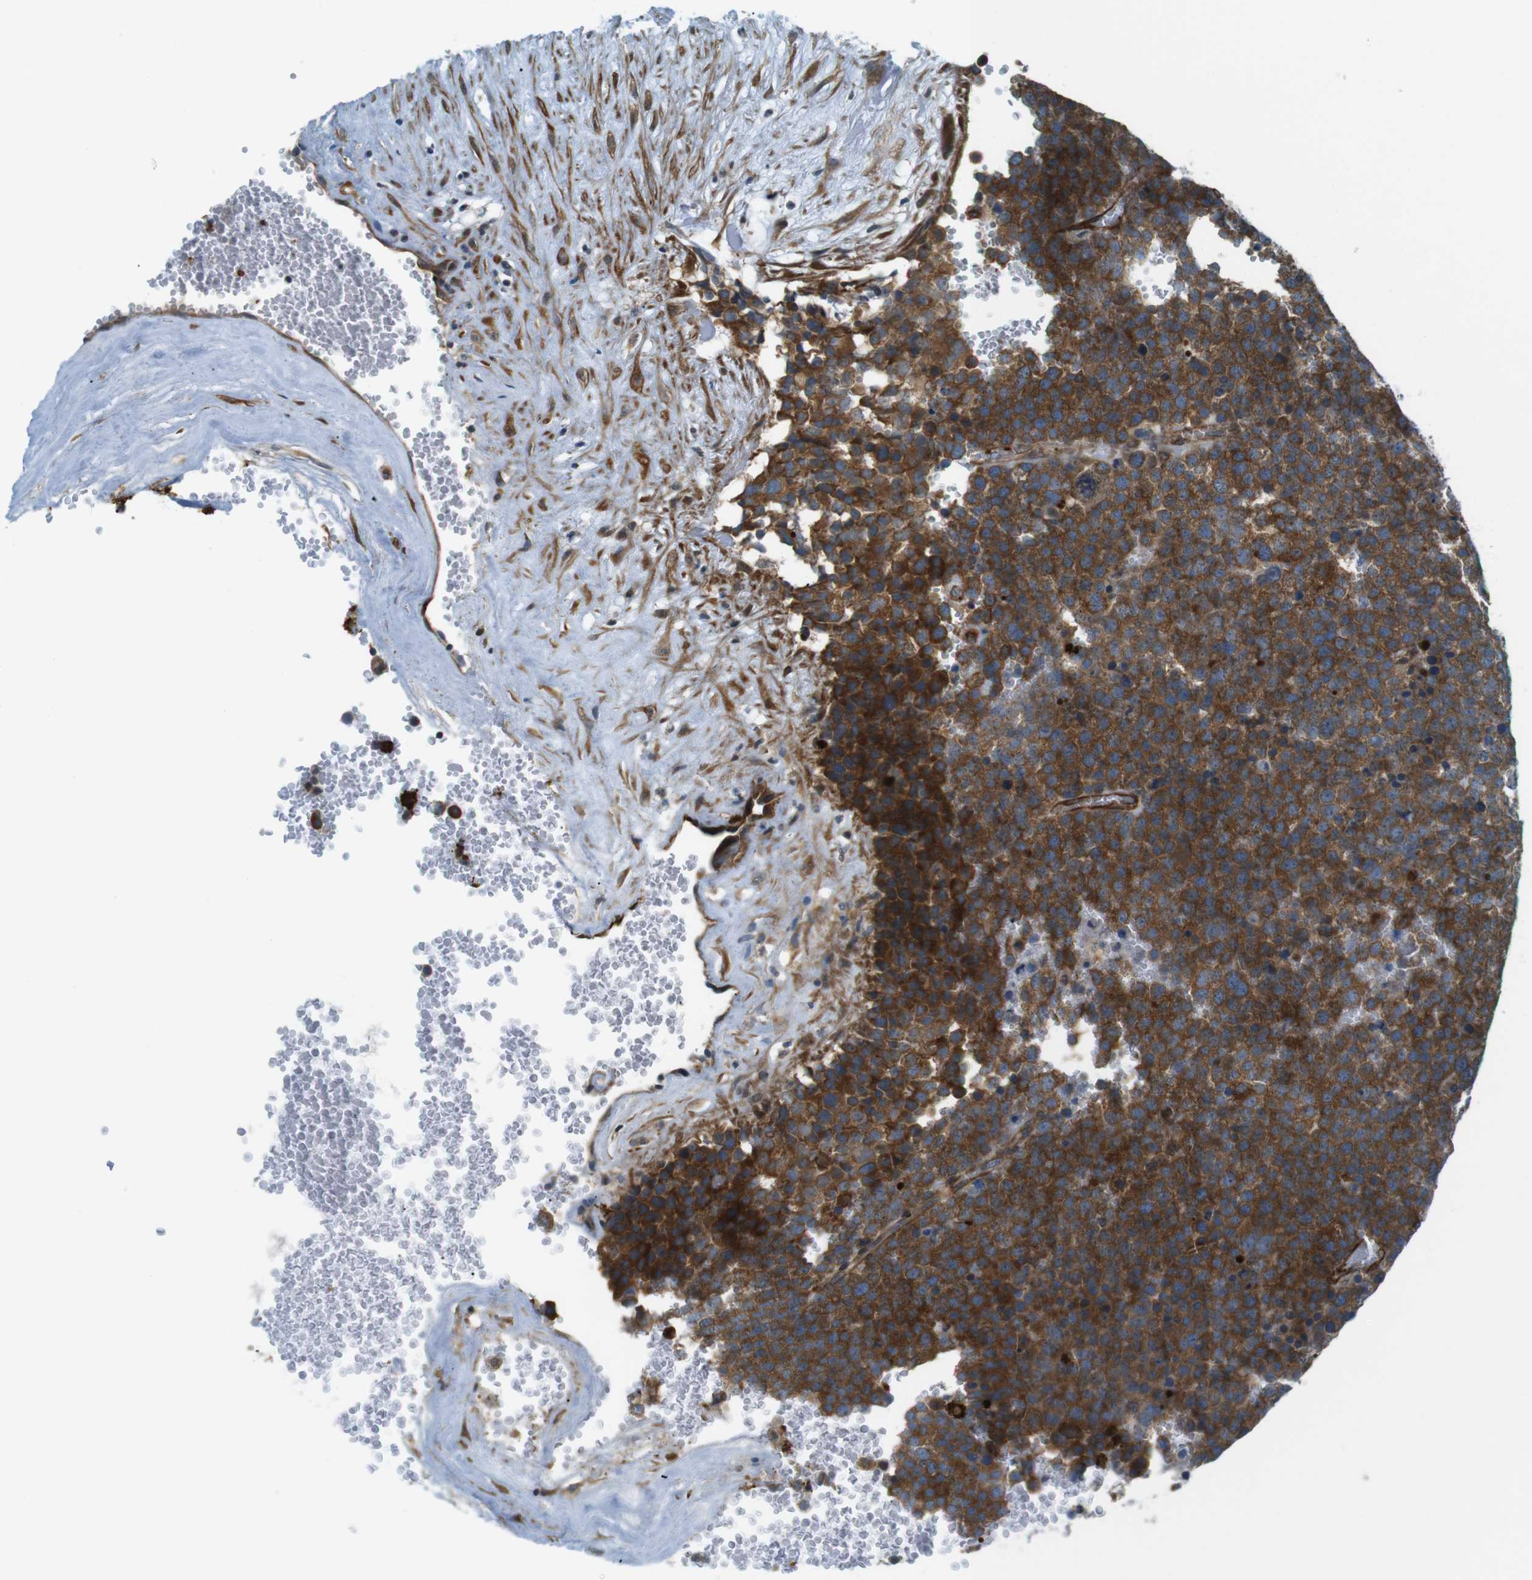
{"staining": {"intensity": "strong", "quantity": ">75%", "location": "cytoplasmic/membranous"}, "tissue": "testis cancer", "cell_type": "Tumor cells", "image_type": "cancer", "snomed": [{"axis": "morphology", "description": "Seminoma, NOS"}, {"axis": "topography", "description": "Testis"}], "caption": "Immunohistochemical staining of human testis cancer (seminoma) shows high levels of strong cytoplasmic/membranous expression in about >75% of tumor cells.", "gene": "TSC1", "patient": {"sex": "male", "age": 71}}